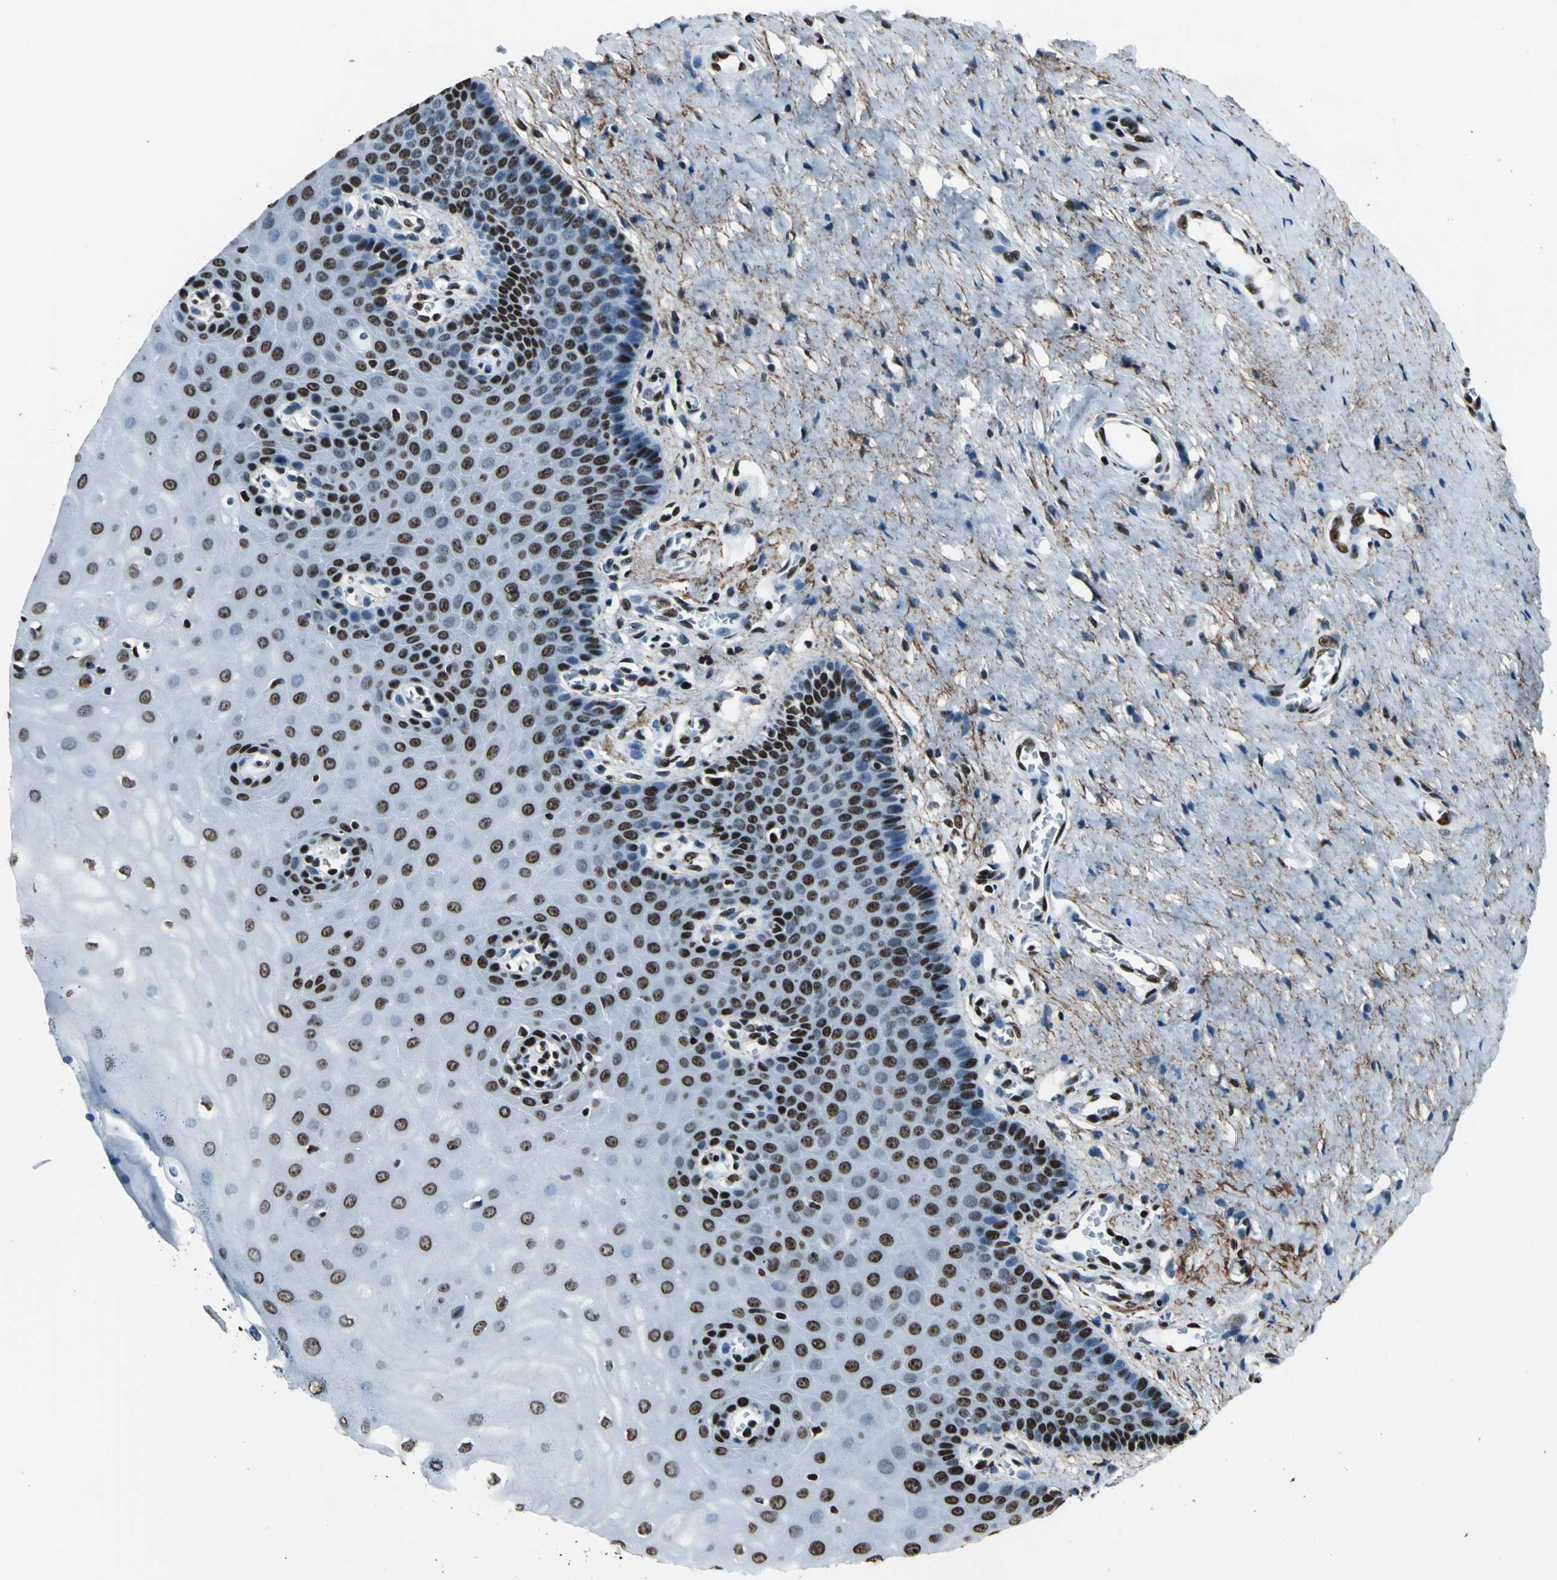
{"staining": {"intensity": "strong", "quantity": ">75%", "location": "nuclear"}, "tissue": "cervix", "cell_type": "Glandular cells", "image_type": "normal", "snomed": [{"axis": "morphology", "description": "Normal tissue, NOS"}, {"axis": "topography", "description": "Cervix"}], "caption": "A photomicrograph of cervix stained for a protein demonstrates strong nuclear brown staining in glandular cells.", "gene": "APEX1", "patient": {"sex": "female", "age": 55}}